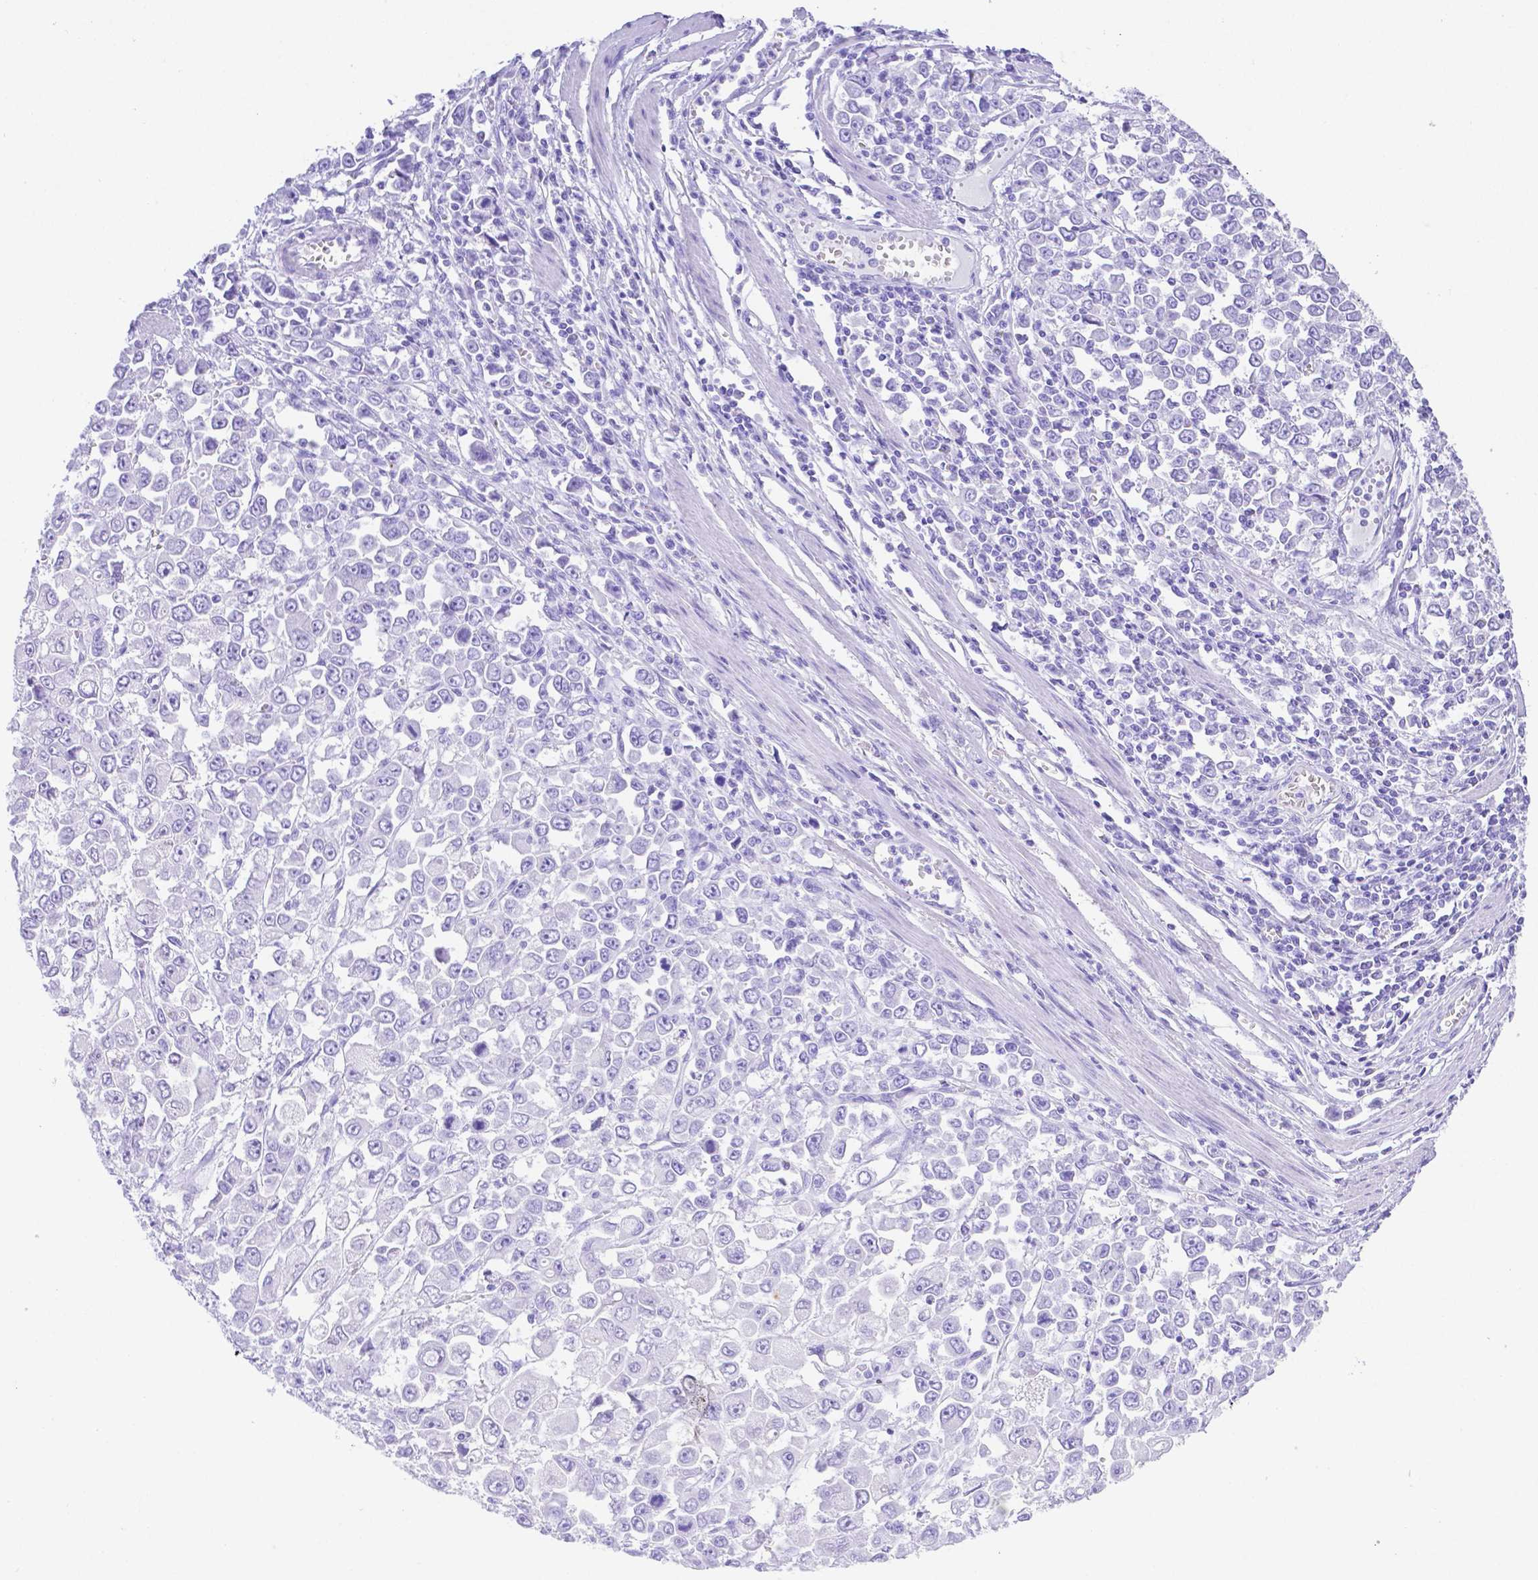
{"staining": {"intensity": "negative", "quantity": "none", "location": "none"}, "tissue": "stomach cancer", "cell_type": "Tumor cells", "image_type": "cancer", "snomed": [{"axis": "morphology", "description": "Adenocarcinoma, NOS"}, {"axis": "topography", "description": "Stomach, upper"}], "caption": "Immunohistochemistry of stomach cancer (adenocarcinoma) reveals no staining in tumor cells.", "gene": "SMR3A", "patient": {"sex": "male", "age": 70}}